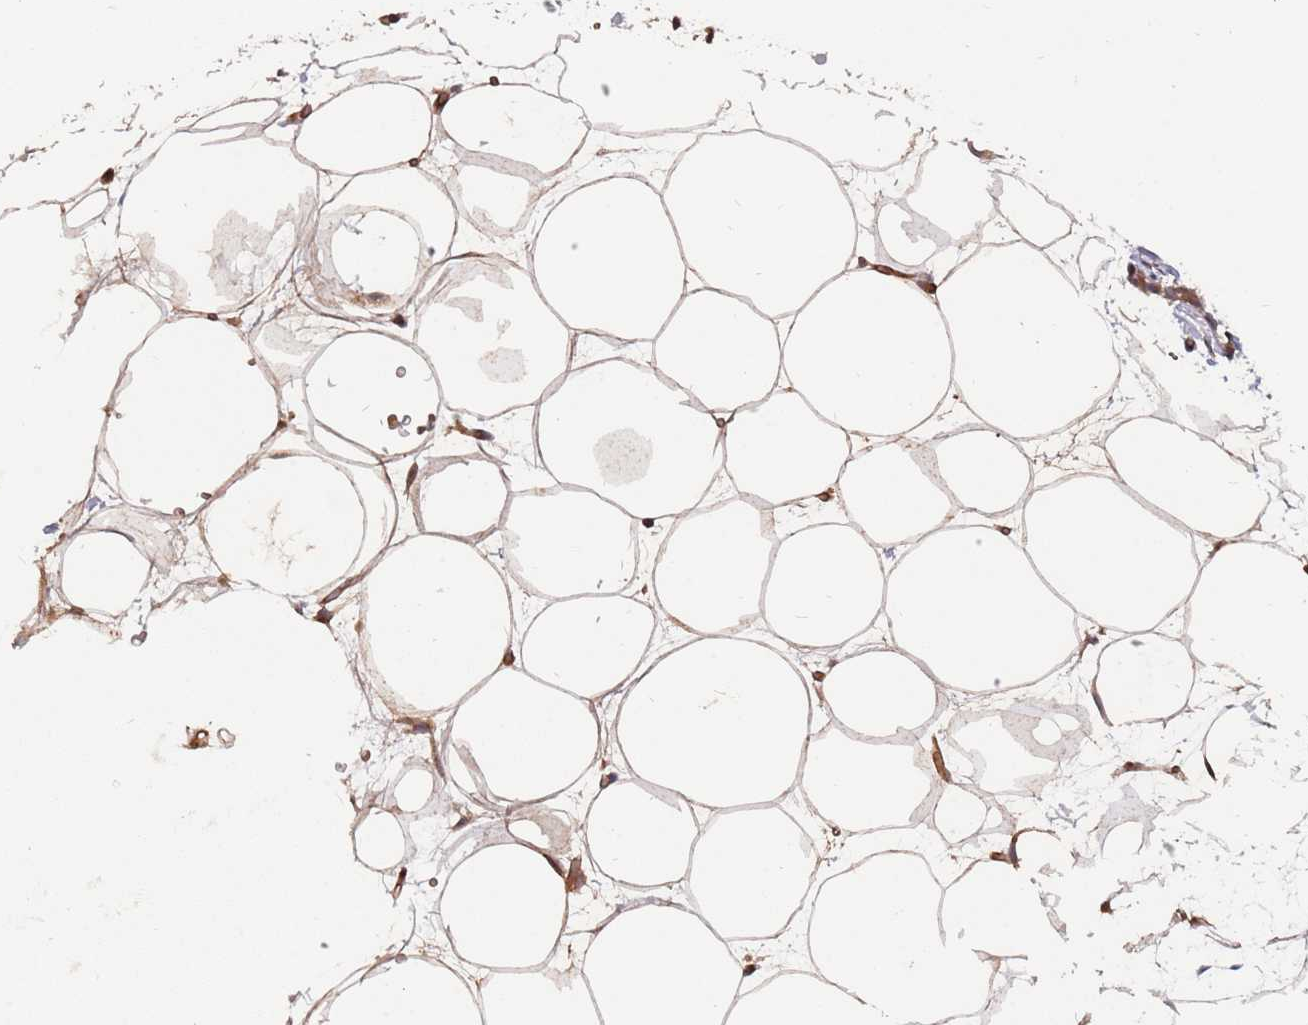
{"staining": {"intensity": "moderate", "quantity": ">75%", "location": "cytoplasmic/membranous"}, "tissue": "breast", "cell_type": "Adipocytes", "image_type": "normal", "snomed": [{"axis": "morphology", "description": "Normal tissue, NOS"}, {"axis": "morphology", "description": "Adenoma, NOS"}, {"axis": "topography", "description": "Breast"}], "caption": "Protein staining shows moderate cytoplasmic/membranous staining in approximately >75% of adipocytes in normal breast. (brown staining indicates protein expression, while blue staining denotes nuclei).", "gene": "RHBDL1", "patient": {"sex": "female", "age": 23}}